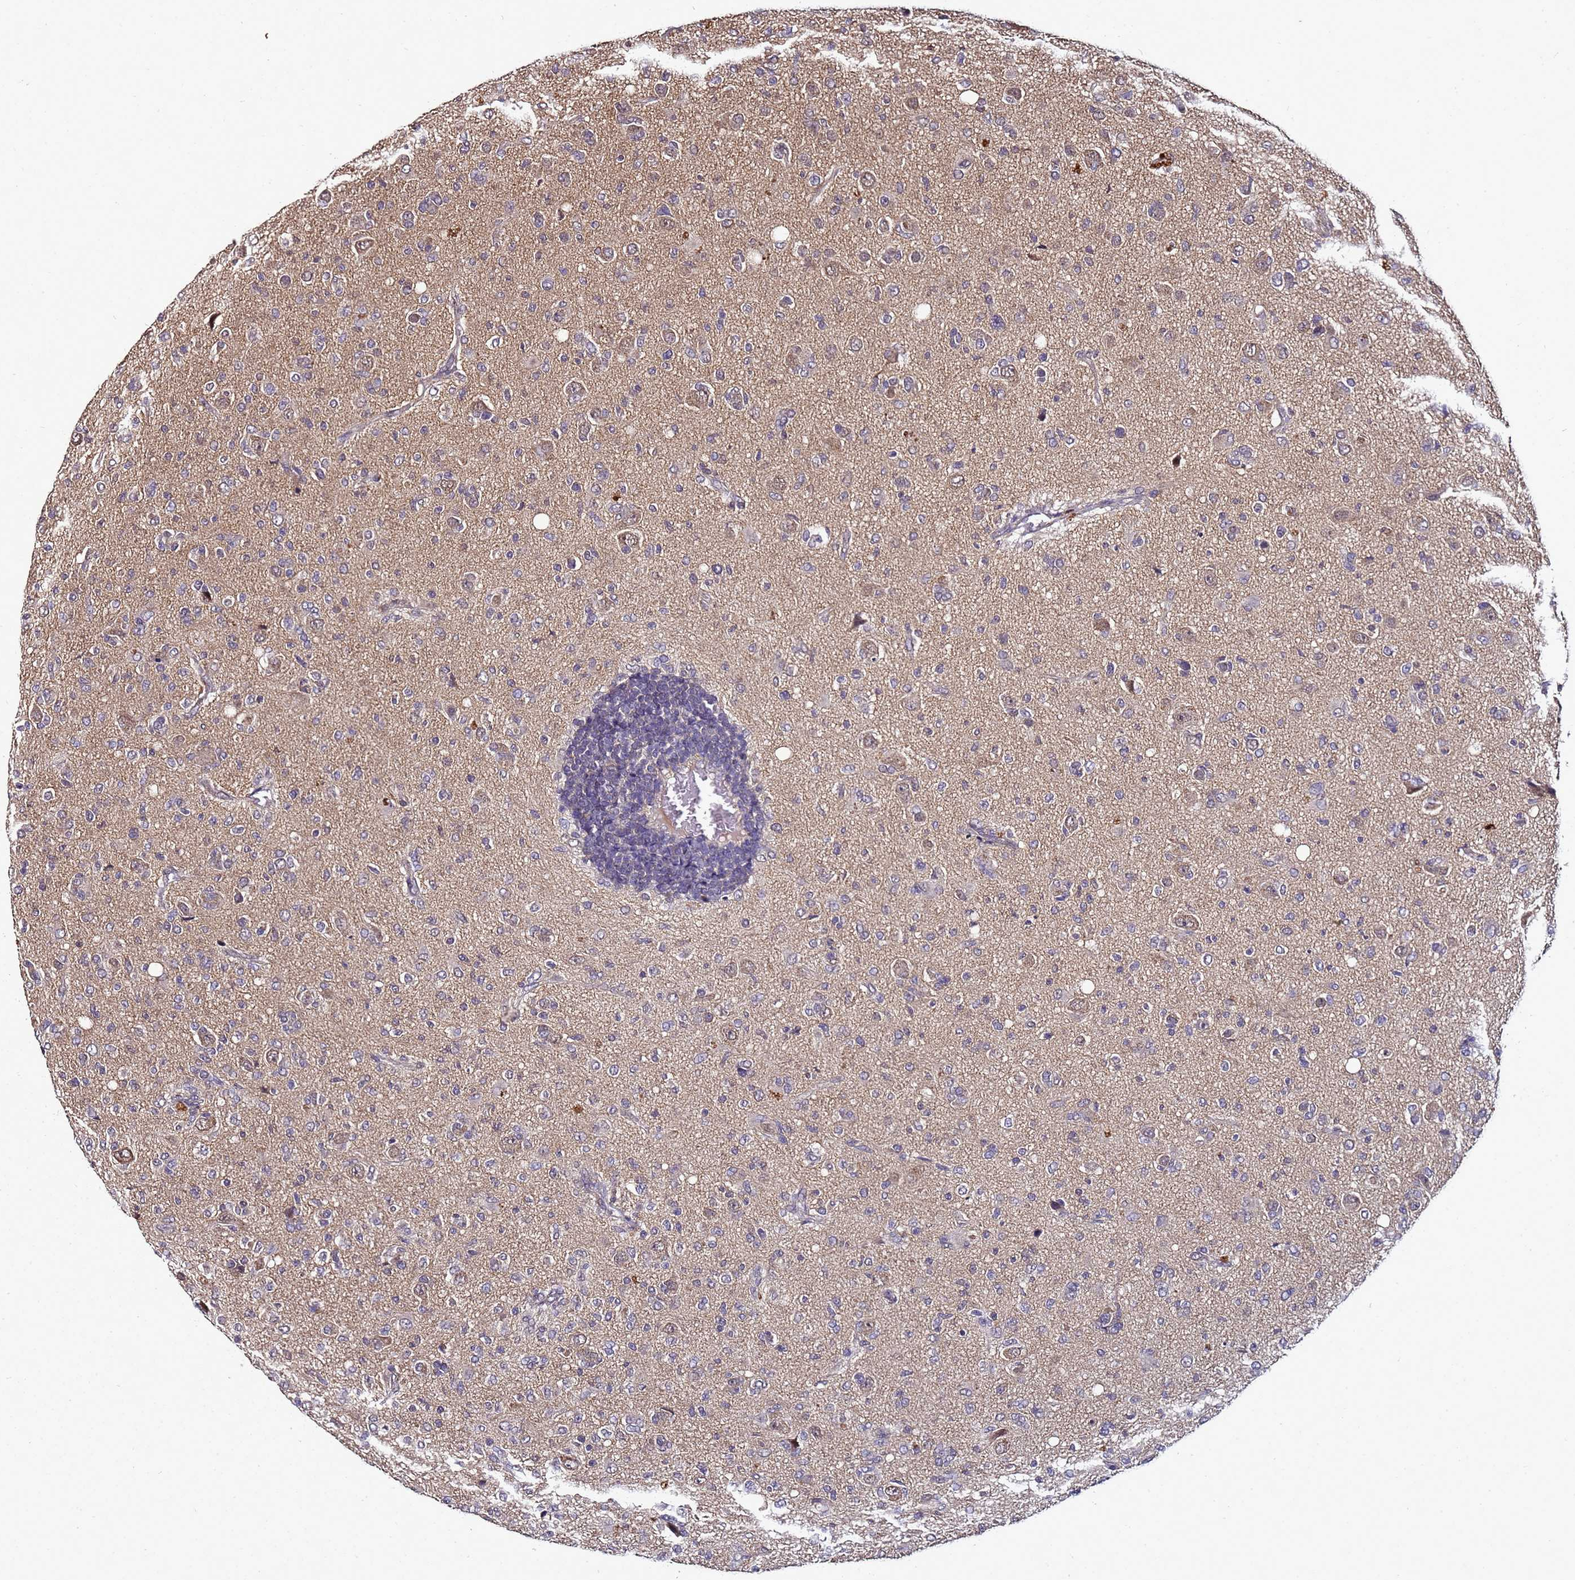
{"staining": {"intensity": "negative", "quantity": "none", "location": "none"}, "tissue": "glioma", "cell_type": "Tumor cells", "image_type": "cancer", "snomed": [{"axis": "morphology", "description": "Glioma, malignant, High grade"}, {"axis": "topography", "description": "Brain"}], "caption": "Human glioma stained for a protein using IHC shows no staining in tumor cells.", "gene": "ANKRD17", "patient": {"sex": "female", "age": 57}}